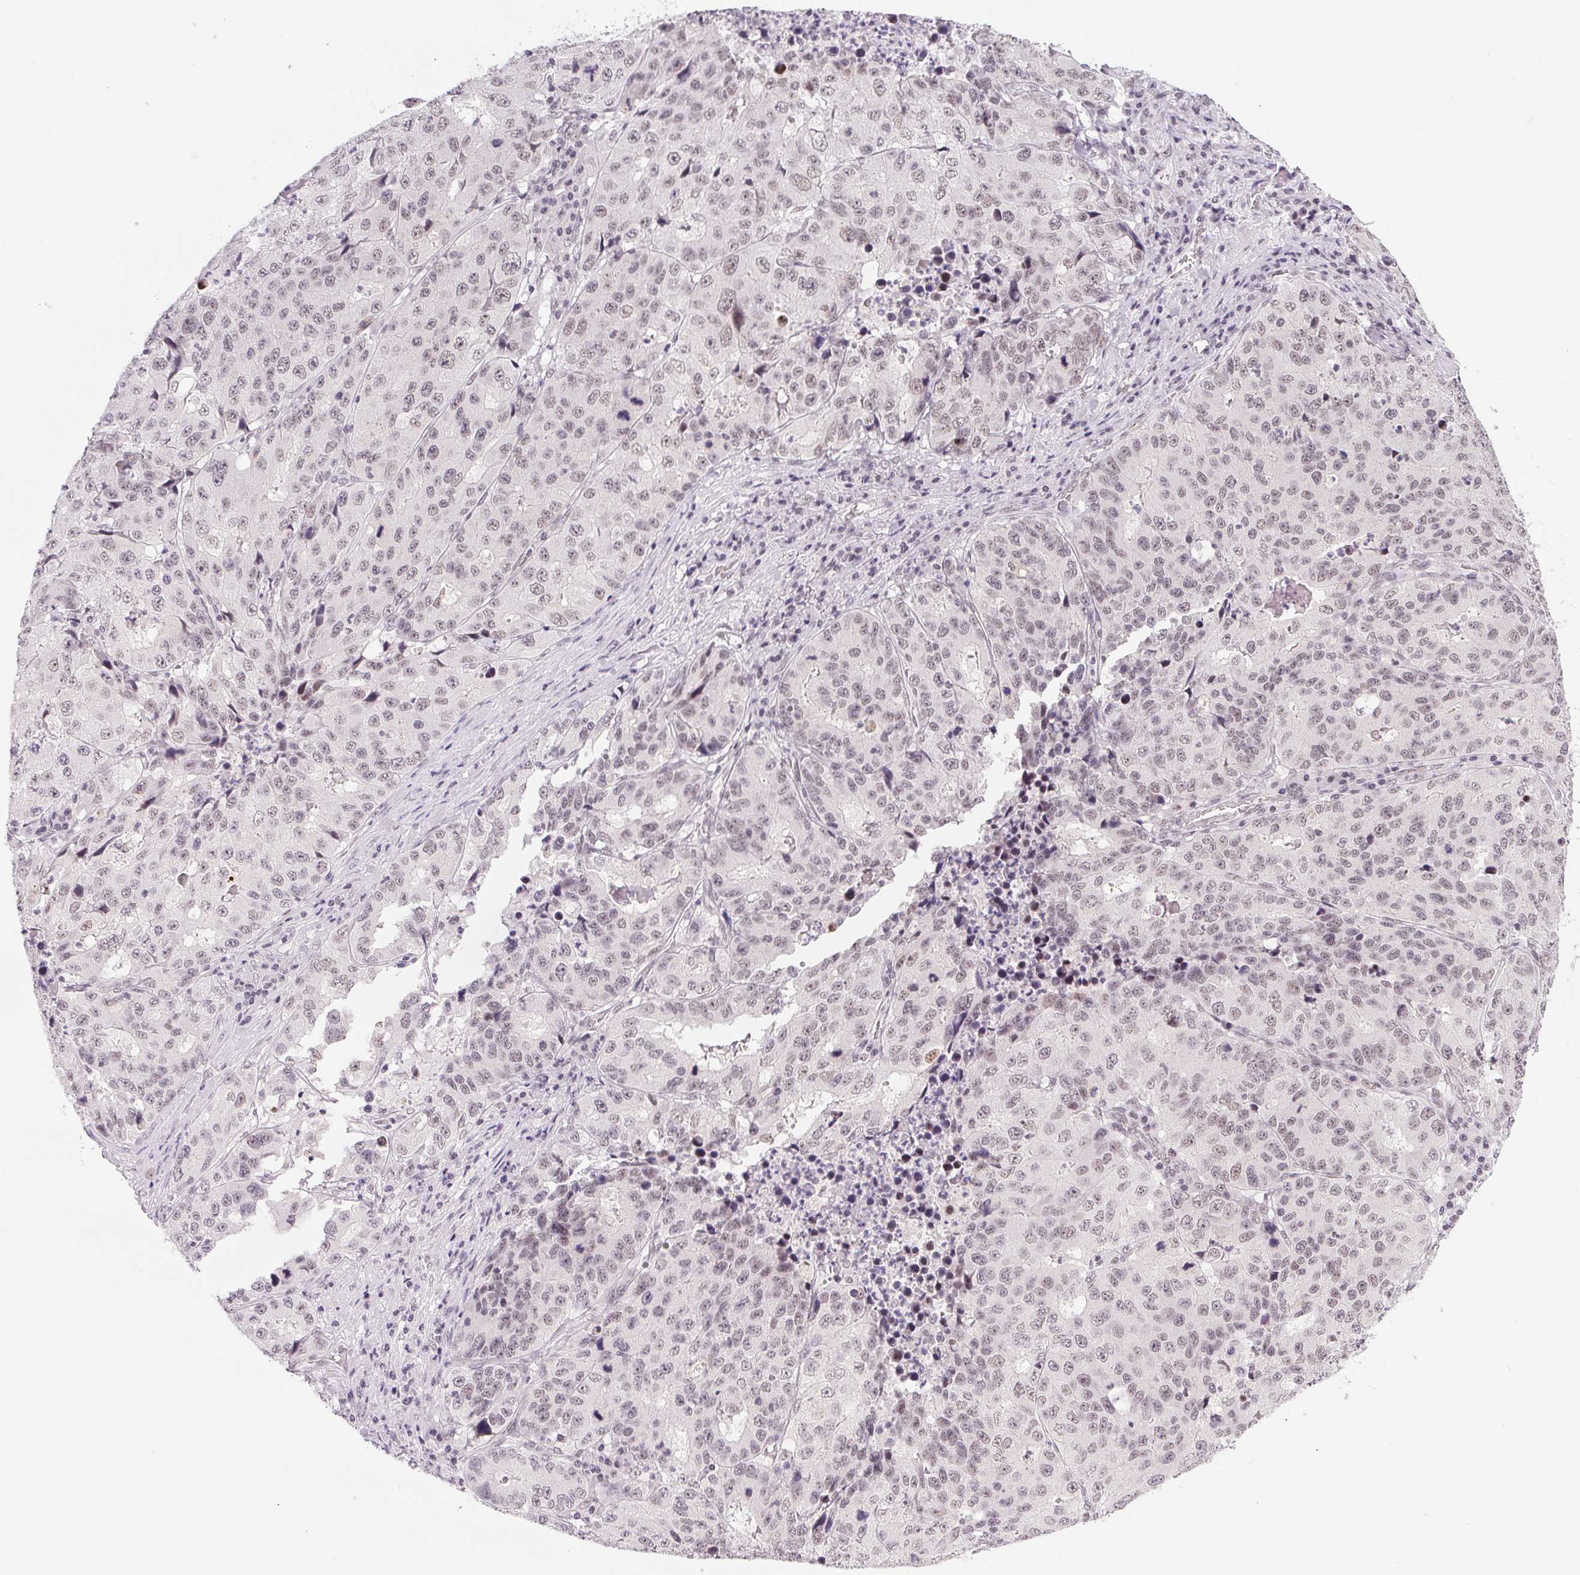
{"staining": {"intensity": "weak", "quantity": "25%-75%", "location": "nuclear"}, "tissue": "stomach cancer", "cell_type": "Tumor cells", "image_type": "cancer", "snomed": [{"axis": "morphology", "description": "Adenocarcinoma, NOS"}, {"axis": "topography", "description": "Stomach"}], "caption": "The histopathology image reveals a brown stain indicating the presence of a protein in the nuclear of tumor cells in adenocarcinoma (stomach). (Stains: DAB in brown, nuclei in blue, Microscopy: brightfield microscopy at high magnification).", "gene": "SRSF7", "patient": {"sex": "male", "age": 71}}